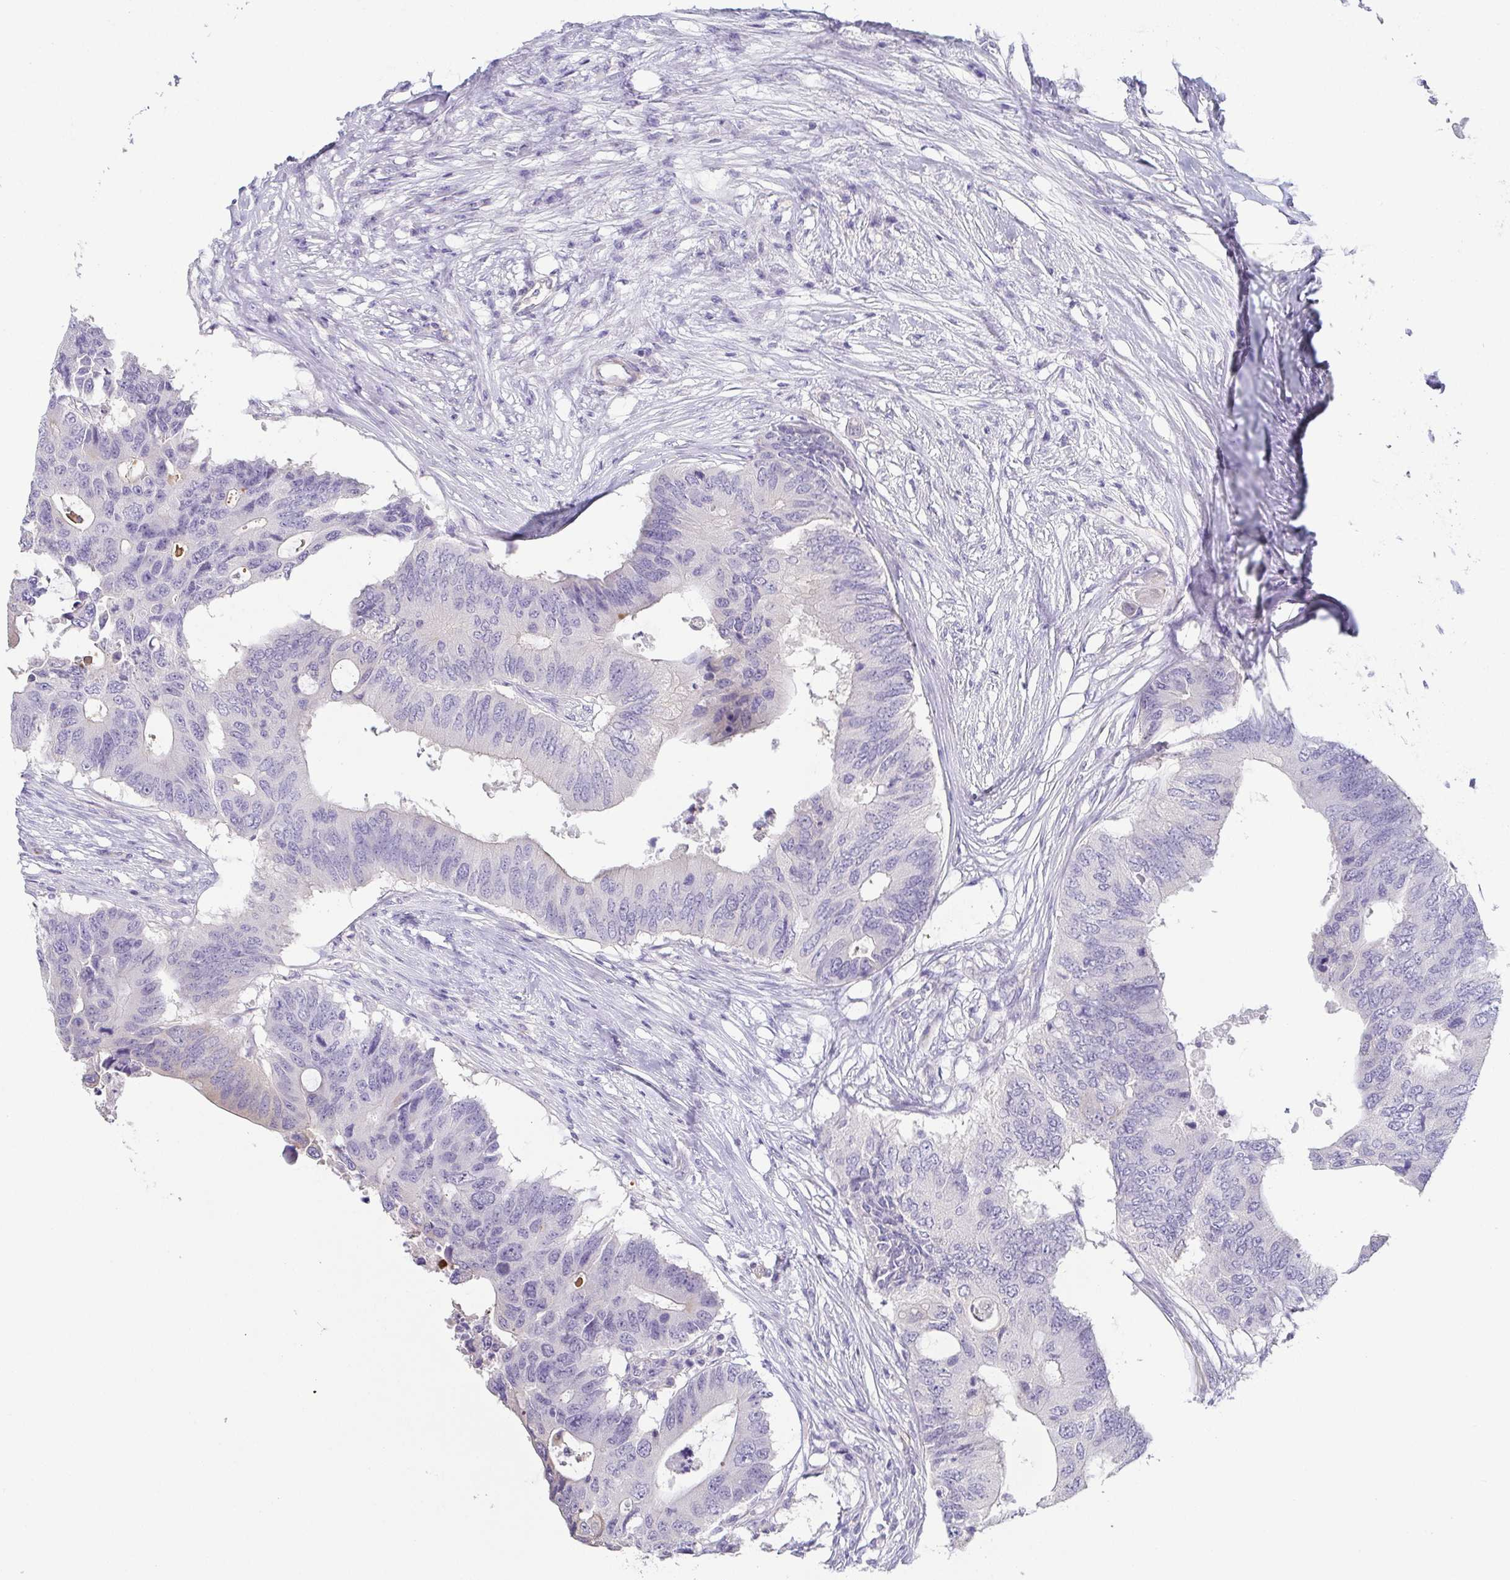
{"staining": {"intensity": "negative", "quantity": "none", "location": "none"}, "tissue": "colorectal cancer", "cell_type": "Tumor cells", "image_type": "cancer", "snomed": [{"axis": "morphology", "description": "Adenocarcinoma, NOS"}, {"axis": "topography", "description": "Colon"}], "caption": "Human colorectal adenocarcinoma stained for a protein using immunohistochemistry (IHC) demonstrates no positivity in tumor cells.", "gene": "COL17A1", "patient": {"sex": "male", "age": 71}}